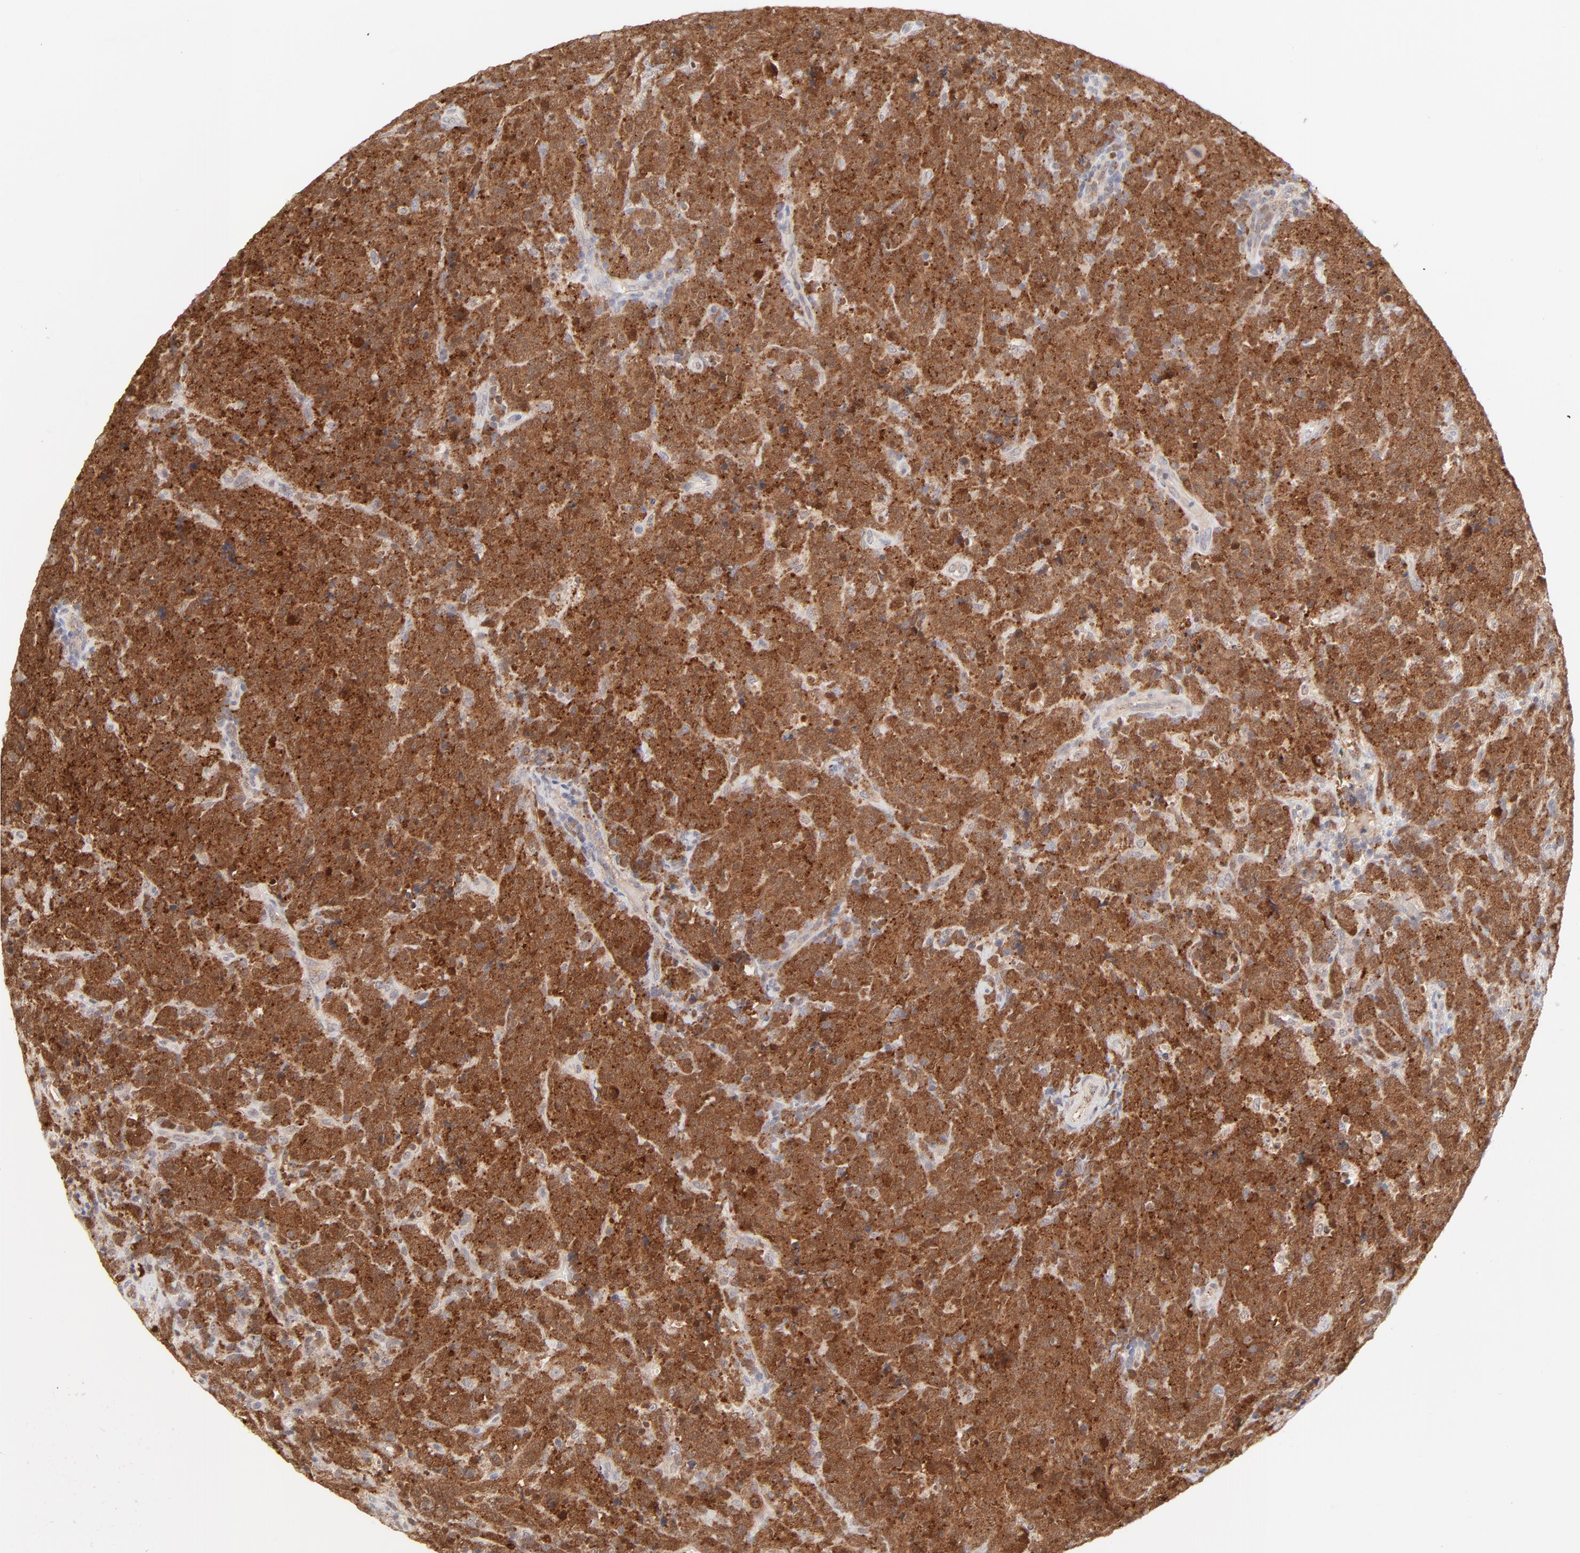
{"staining": {"intensity": "strong", "quantity": ">75%", "location": "cytoplasmic/membranous"}, "tissue": "lymphoma", "cell_type": "Tumor cells", "image_type": "cancer", "snomed": [{"axis": "morphology", "description": "Malignant lymphoma, non-Hodgkin's type, High grade"}, {"axis": "topography", "description": "Tonsil"}], "caption": "Lymphoma was stained to show a protein in brown. There is high levels of strong cytoplasmic/membranous staining in about >75% of tumor cells.", "gene": "CDK6", "patient": {"sex": "female", "age": 36}}